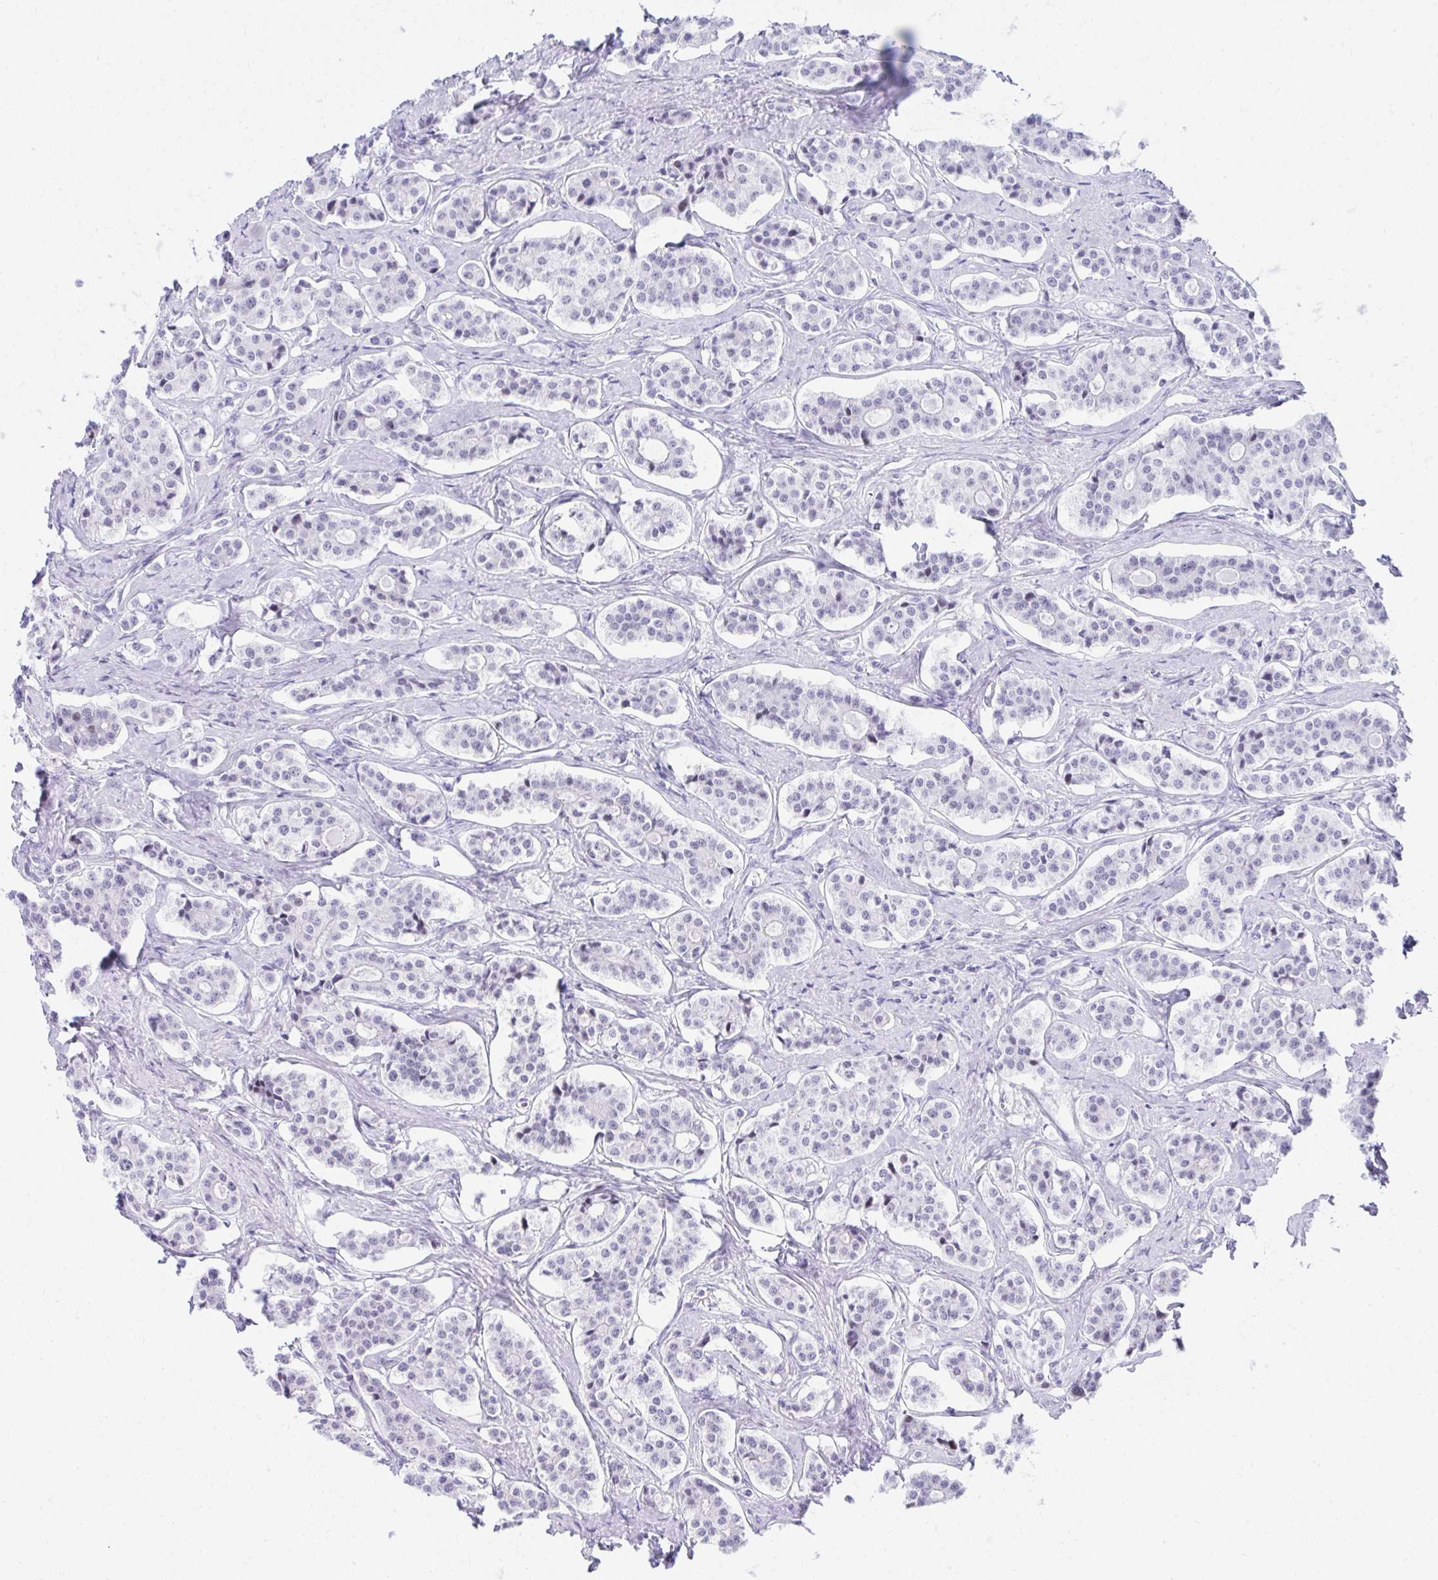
{"staining": {"intensity": "negative", "quantity": "none", "location": "none"}, "tissue": "carcinoid", "cell_type": "Tumor cells", "image_type": "cancer", "snomed": [{"axis": "morphology", "description": "Carcinoid, malignant, NOS"}, {"axis": "topography", "description": "Small intestine"}], "caption": "Immunohistochemical staining of carcinoid displays no significant expression in tumor cells.", "gene": "GLDN", "patient": {"sex": "male", "age": 63}}